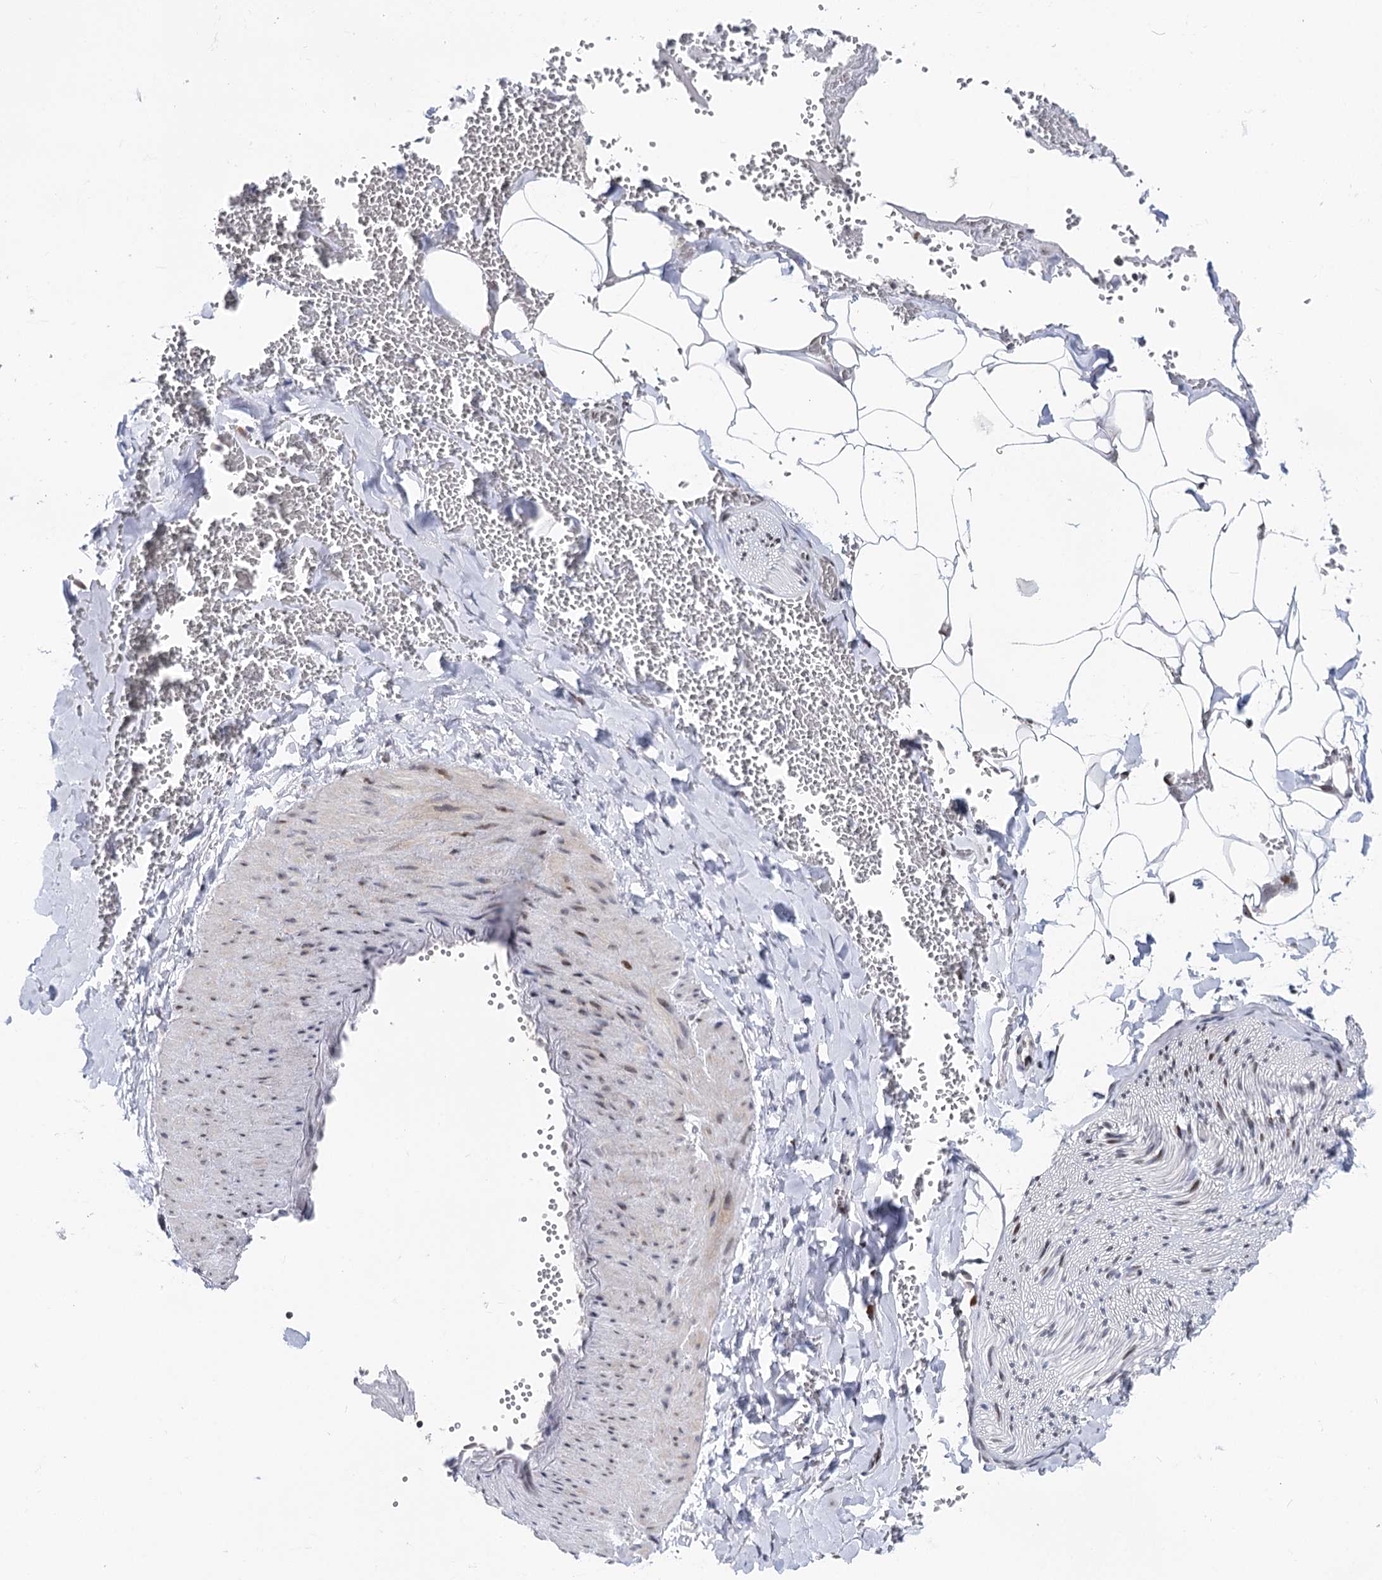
{"staining": {"intensity": "negative", "quantity": "none", "location": "none"}, "tissue": "adipose tissue", "cell_type": "Adipocytes", "image_type": "normal", "snomed": [{"axis": "morphology", "description": "Normal tissue, NOS"}, {"axis": "topography", "description": "Gallbladder"}, {"axis": "topography", "description": "Peripheral nerve tissue"}], "caption": "Immunohistochemistry histopathology image of unremarkable human adipose tissue stained for a protein (brown), which shows no staining in adipocytes.", "gene": "PTGR1", "patient": {"sex": "male", "age": 38}}